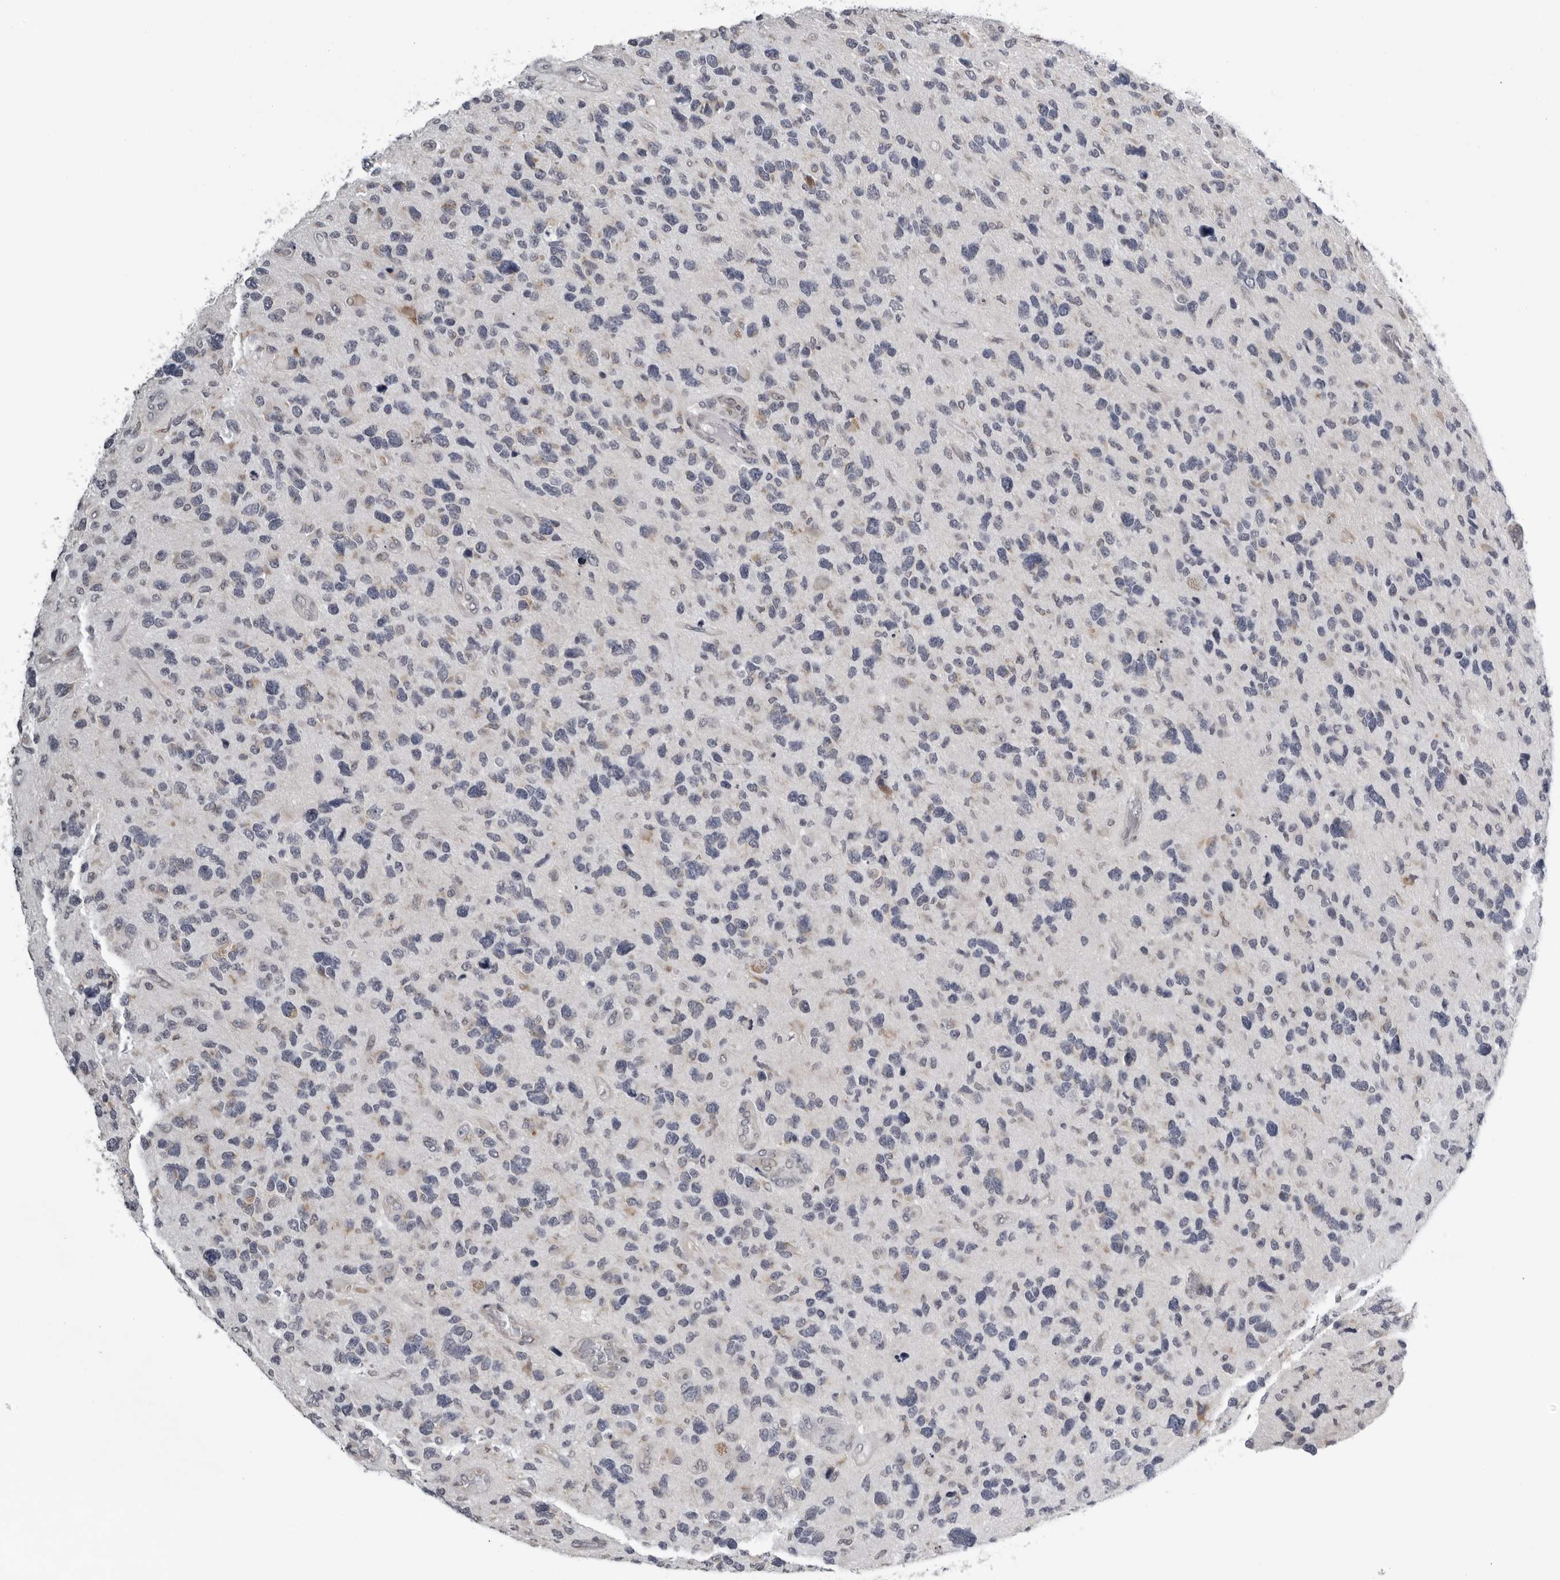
{"staining": {"intensity": "negative", "quantity": "none", "location": "none"}, "tissue": "glioma", "cell_type": "Tumor cells", "image_type": "cancer", "snomed": [{"axis": "morphology", "description": "Glioma, malignant, High grade"}, {"axis": "topography", "description": "Brain"}], "caption": "There is no significant expression in tumor cells of malignant glioma (high-grade). (DAB (3,3'-diaminobenzidine) IHC visualized using brightfield microscopy, high magnification).", "gene": "CPT2", "patient": {"sex": "female", "age": 58}}